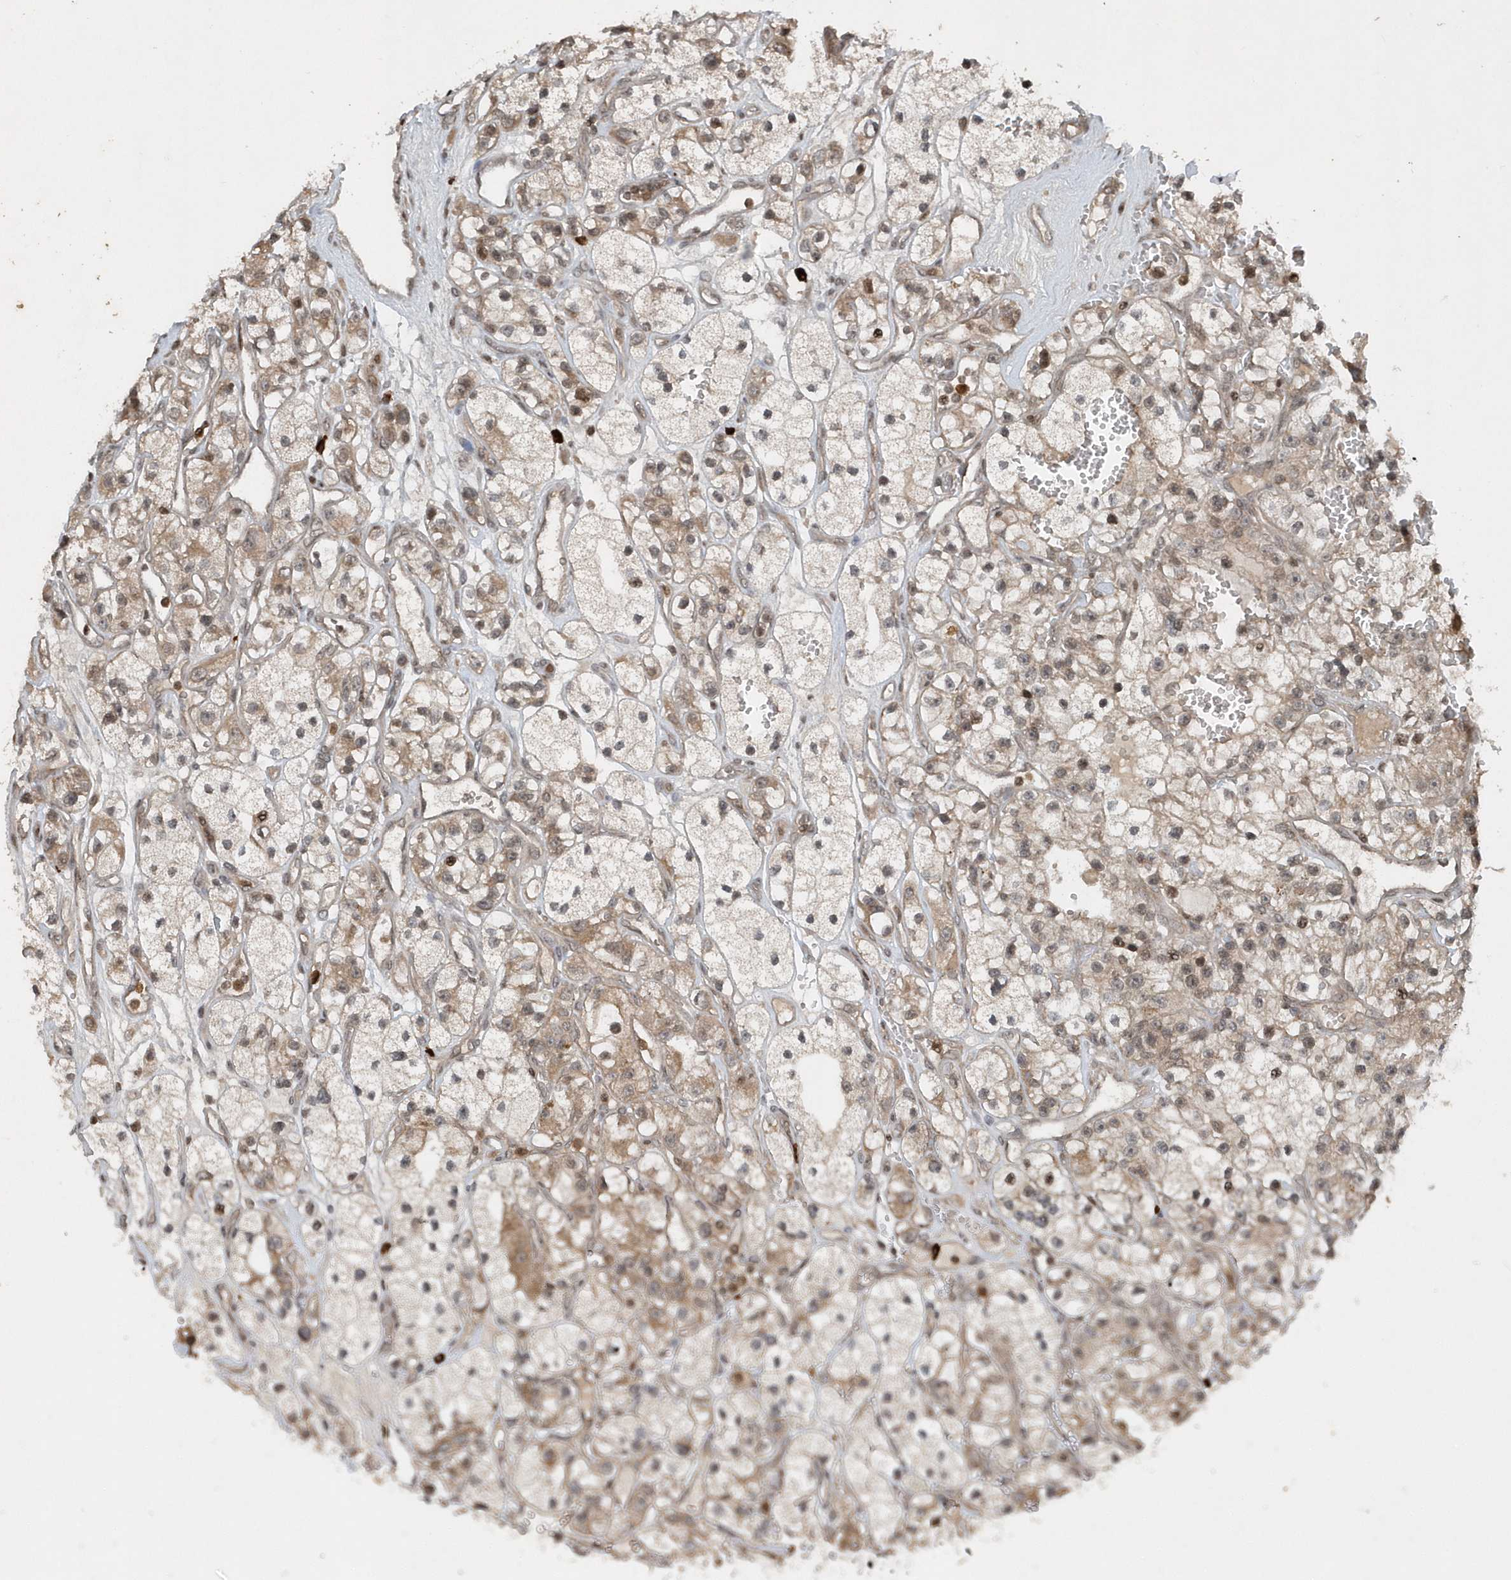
{"staining": {"intensity": "moderate", "quantity": "25%-75%", "location": "cytoplasmic/membranous"}, "tissue": "renal cancer", "cell_type": "Tumor cells", "image_type": "cancer", "snomed": [{"axis": "morphology", "description": "Adenocarcinoma, NOS"}, {"axis": "topography", "description": "Kidney"}], "caption": "Adenocarcinoma (renal) stained with a protein marker exhibits moderate staining in tumor cells.", "gene": "EIF2B1", "patient": {"sex": "female", "age": 57}}